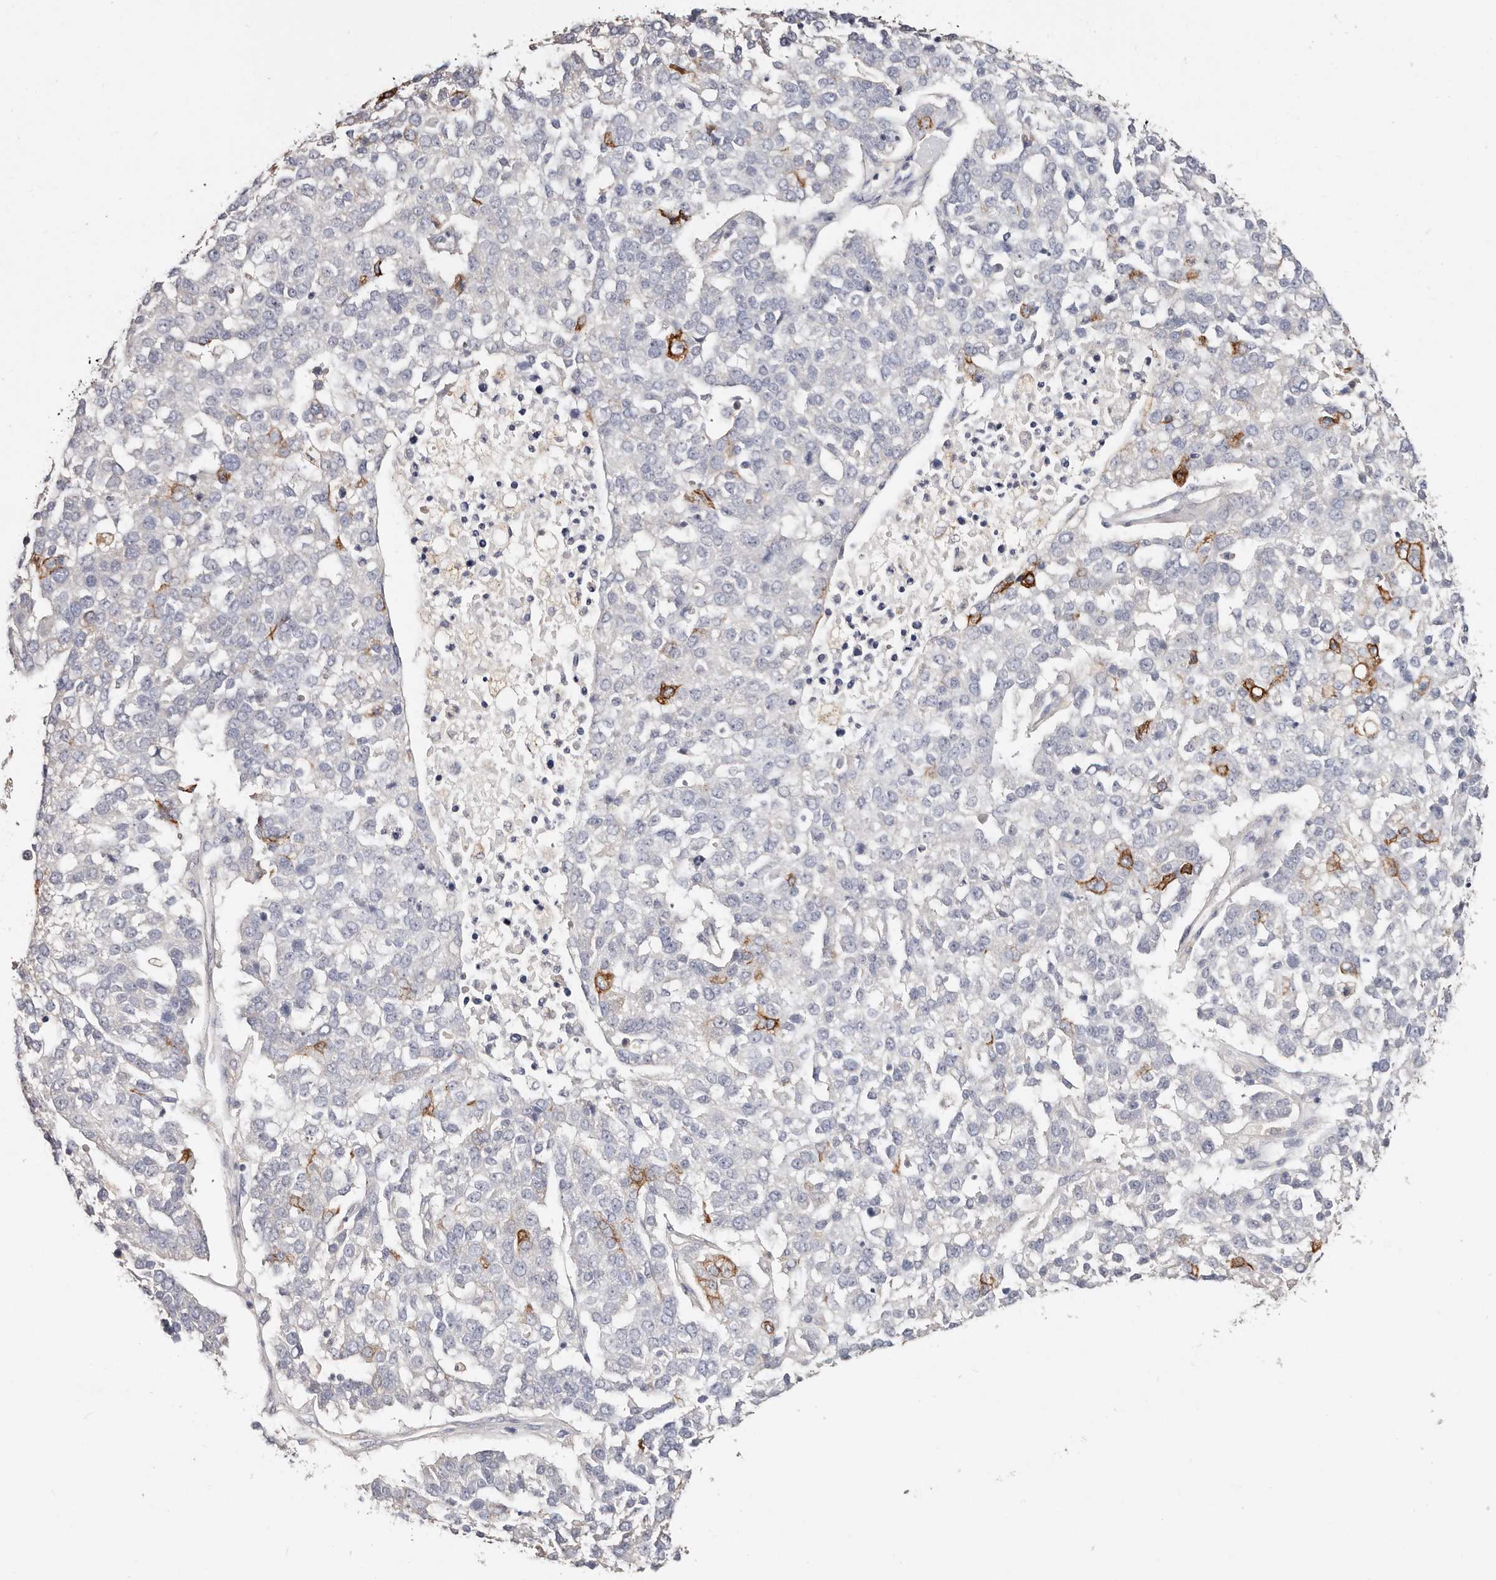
{"staining": {"intensity": "moderate", "quantity": "<25%", "location": "cytoplasmic/membranous"}, "tissue": "pancreatic cancer", "cell_type": "Tumor cells", "image_type": "cancer", "snomed": [{"axis": "morphology", "description": "Adenocarcinoma, NOS"}, {"axis": "topography", "description": "Pancreas"}], "caption": "Approximately <25% of tumor cells in pancreatic adenocarcinoma display moderate cytoplasmic/membranous protein staining as visualized by brown immunohistochemical staining.", "gene": "VIPAS39", "patient": {"sex": "female", "age": 61}}